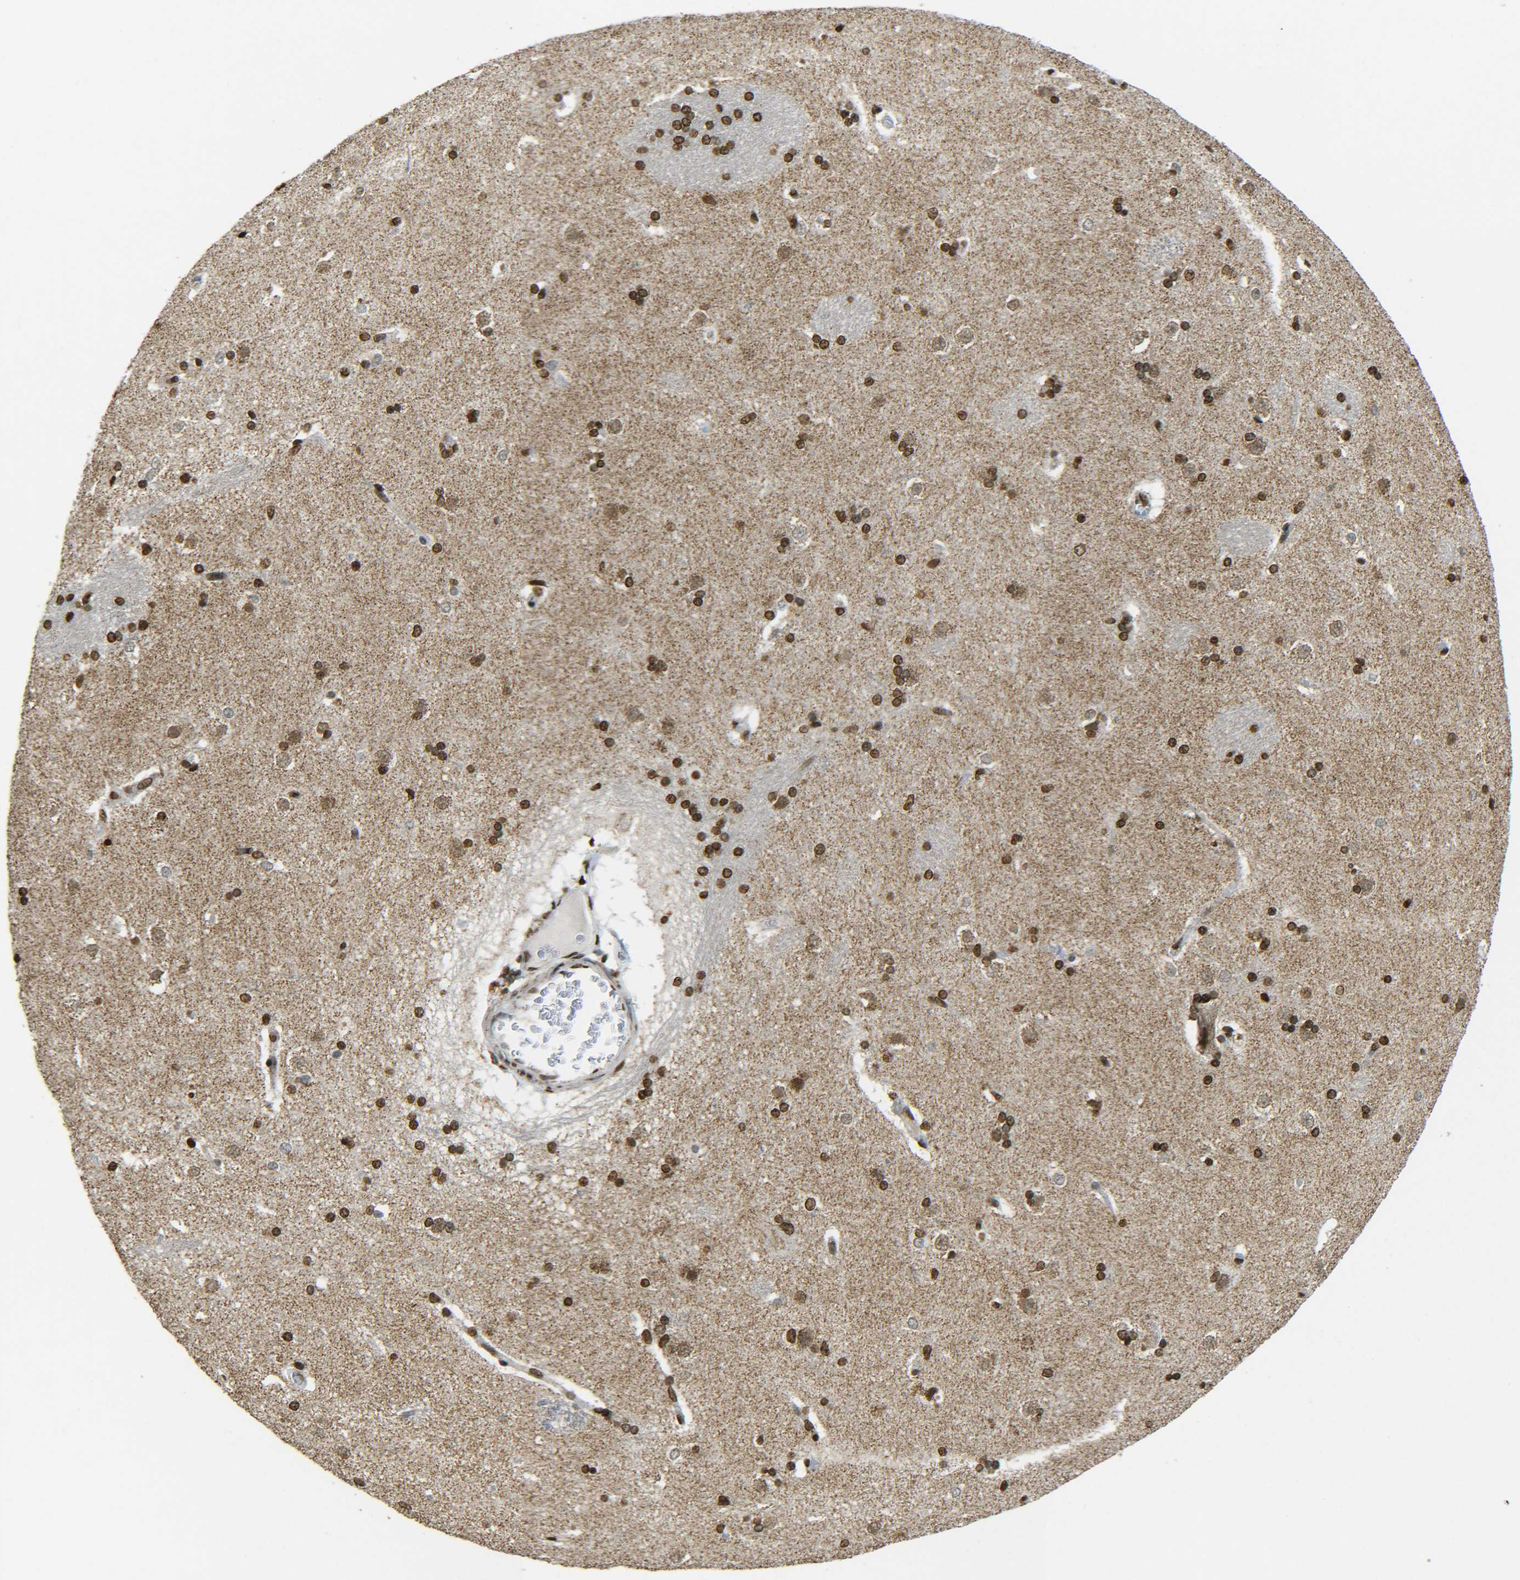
{"staining": {"intensity": "strong", "quantity": ">75%", "location": "nuclear"}, "tissue": "caudate", "cell_type": "Glial cells", "image_type": "normal", "snomed": [{"axis": "morphology", "description": "Normal tissue, NOS"}, {"axis": "topography", "description": "Lateral ventricle wall"}], "caption": "Glial cells reveal high levels of strong nuclear expression in approximately >75% of cells in normal human caudate. The protein is stained brown, and the nuclei are stained in blue (DAB (3,3'-diaminobenzidine) IHC with brightfield microscopy, high magnification).", "gene": "NEUROG2", "patient": {"sex": "female", "age": 19}}